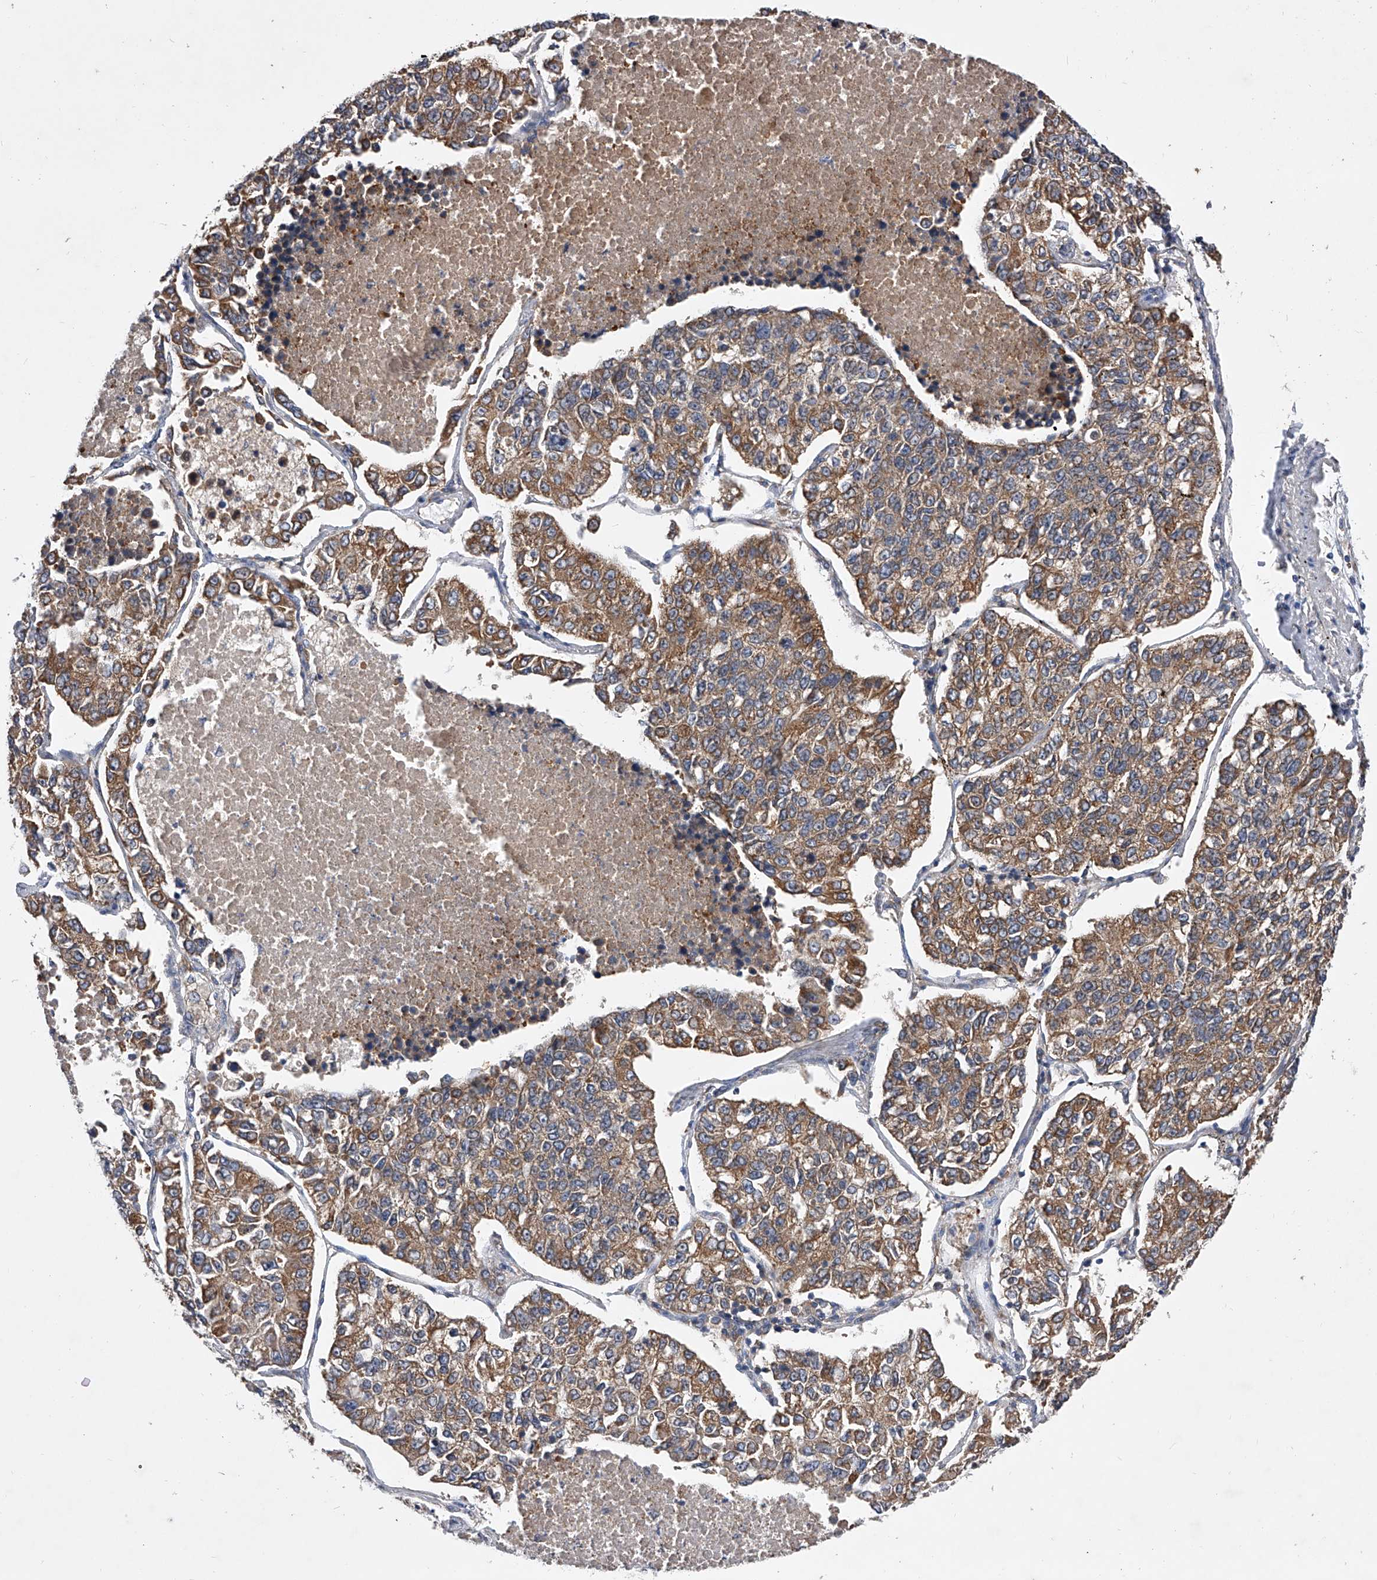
{"staining": {"intensity": "moderate", "quantity": ">75%", "location": "cytoplasmic/membranous"}, "tissue": "lung cancer", "cell_type": "Tumor cells", "image_type": "cancer", "snomed": [{"axis": "morphology", "description": "Adenocarcinoma, NOS"}, {"axis": "topography", "description": "Lung"}], "caption": "DAB immunohistochemical staining of adenocarcinoma (lung) demonstrates moderate cytoplasmic/membranous protein expression in about >75% of tumor cells.", "gene": "CFAP410", "patient": {"sex": "male", "age": 49}}